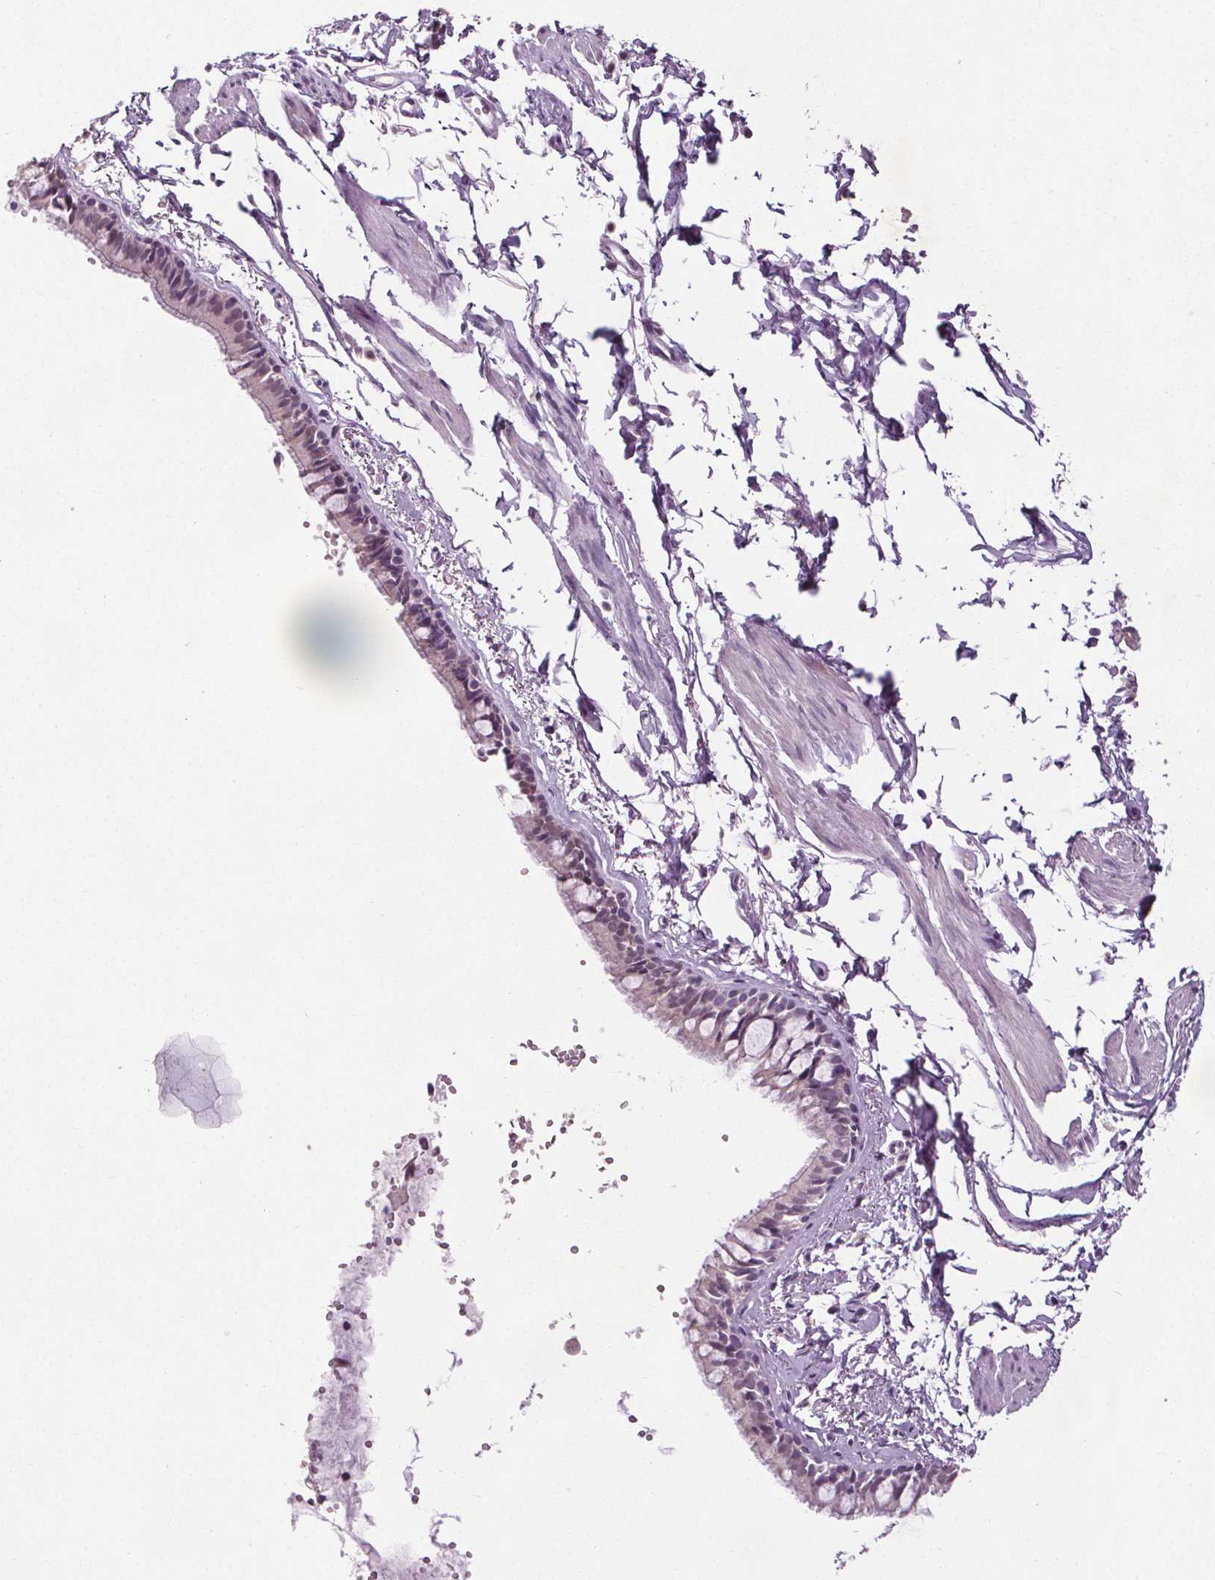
{"staining": {"intensity": "weak", "quantity": "25%-75%", "location": "cytoplasmic/membranous,nuclear"}, "tissue": "bronchus", "cell_type": "Respiratory epithelial cells", "image_type": "normal", "snomed": [{"axis": "morphology", "description": "Normal tissue, NOS"}, {"axis": "topography", "description": "Bronchus"}], "caption": "This histopathology image exhibits immunohistochemistry (IHC) staining of normal human bronchus, with low weak cytoplasmic/membranous,nuclear positivity in about 25%-75% of respiratory epithelial cells.", "gene": "SLC2A9", "patient": {"sex": "female", "age": 59}}